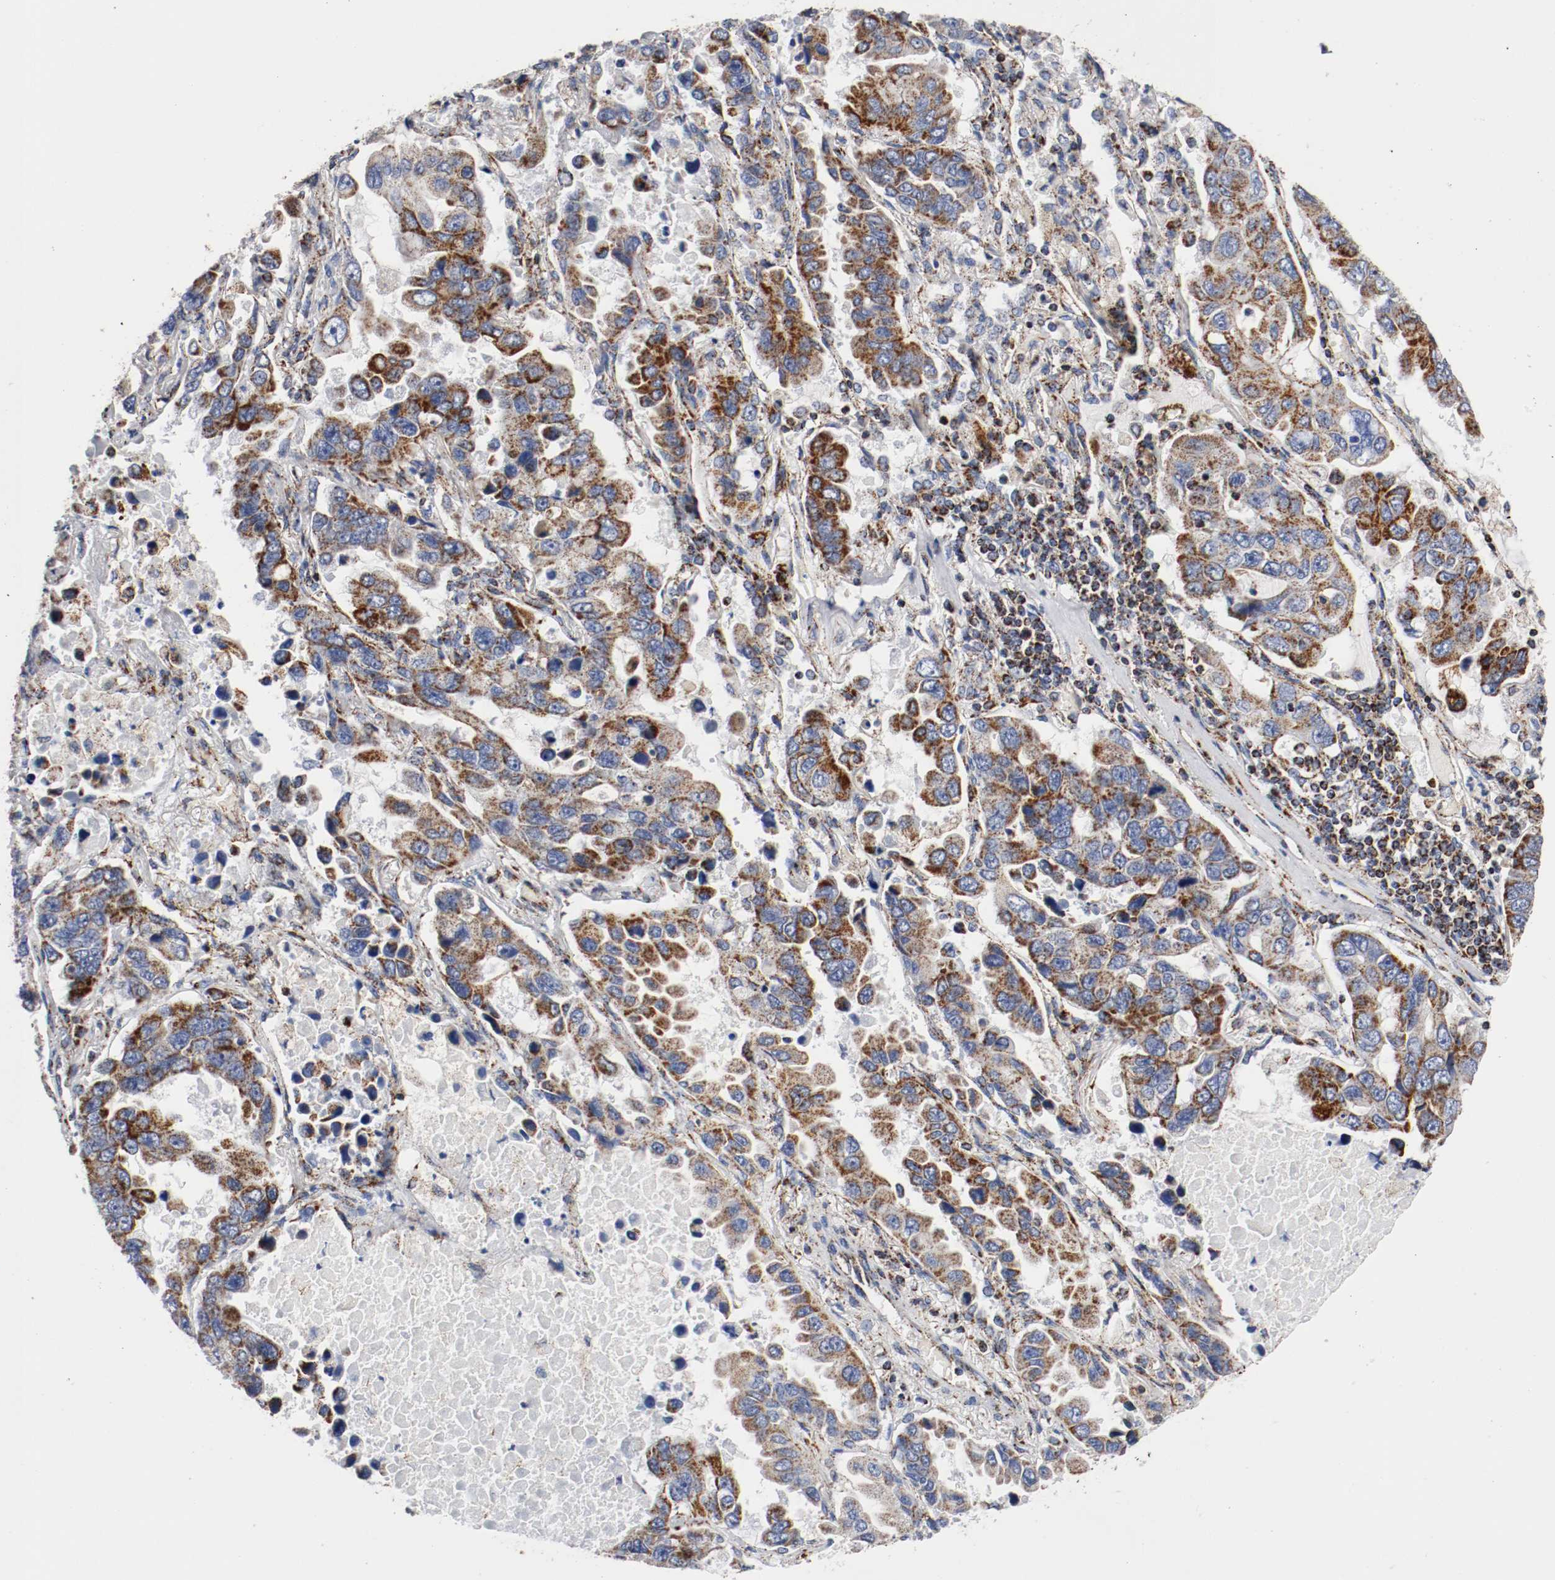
{"staining": {"intensity": "moderate", "quantity": ">75%", "location": "cytoplasmic/membranous"}, "tissue": "lung cancer", "cell_type": "Tumor cells", "image_type": "cancer", "snomed": [{"axis": "morphology", "description": "Adenocarcinoma, NOS"}, {"axis": "topography", "description": "Lung"}], "caption": "Lung cancer was stained to show a protein in brown. There is medium levels of moderate cytoplasmic/membranous positivity in about >75% of tumor cells.", "gene": "TUBD1", "patient": {"sex": "male", "age": 64}}